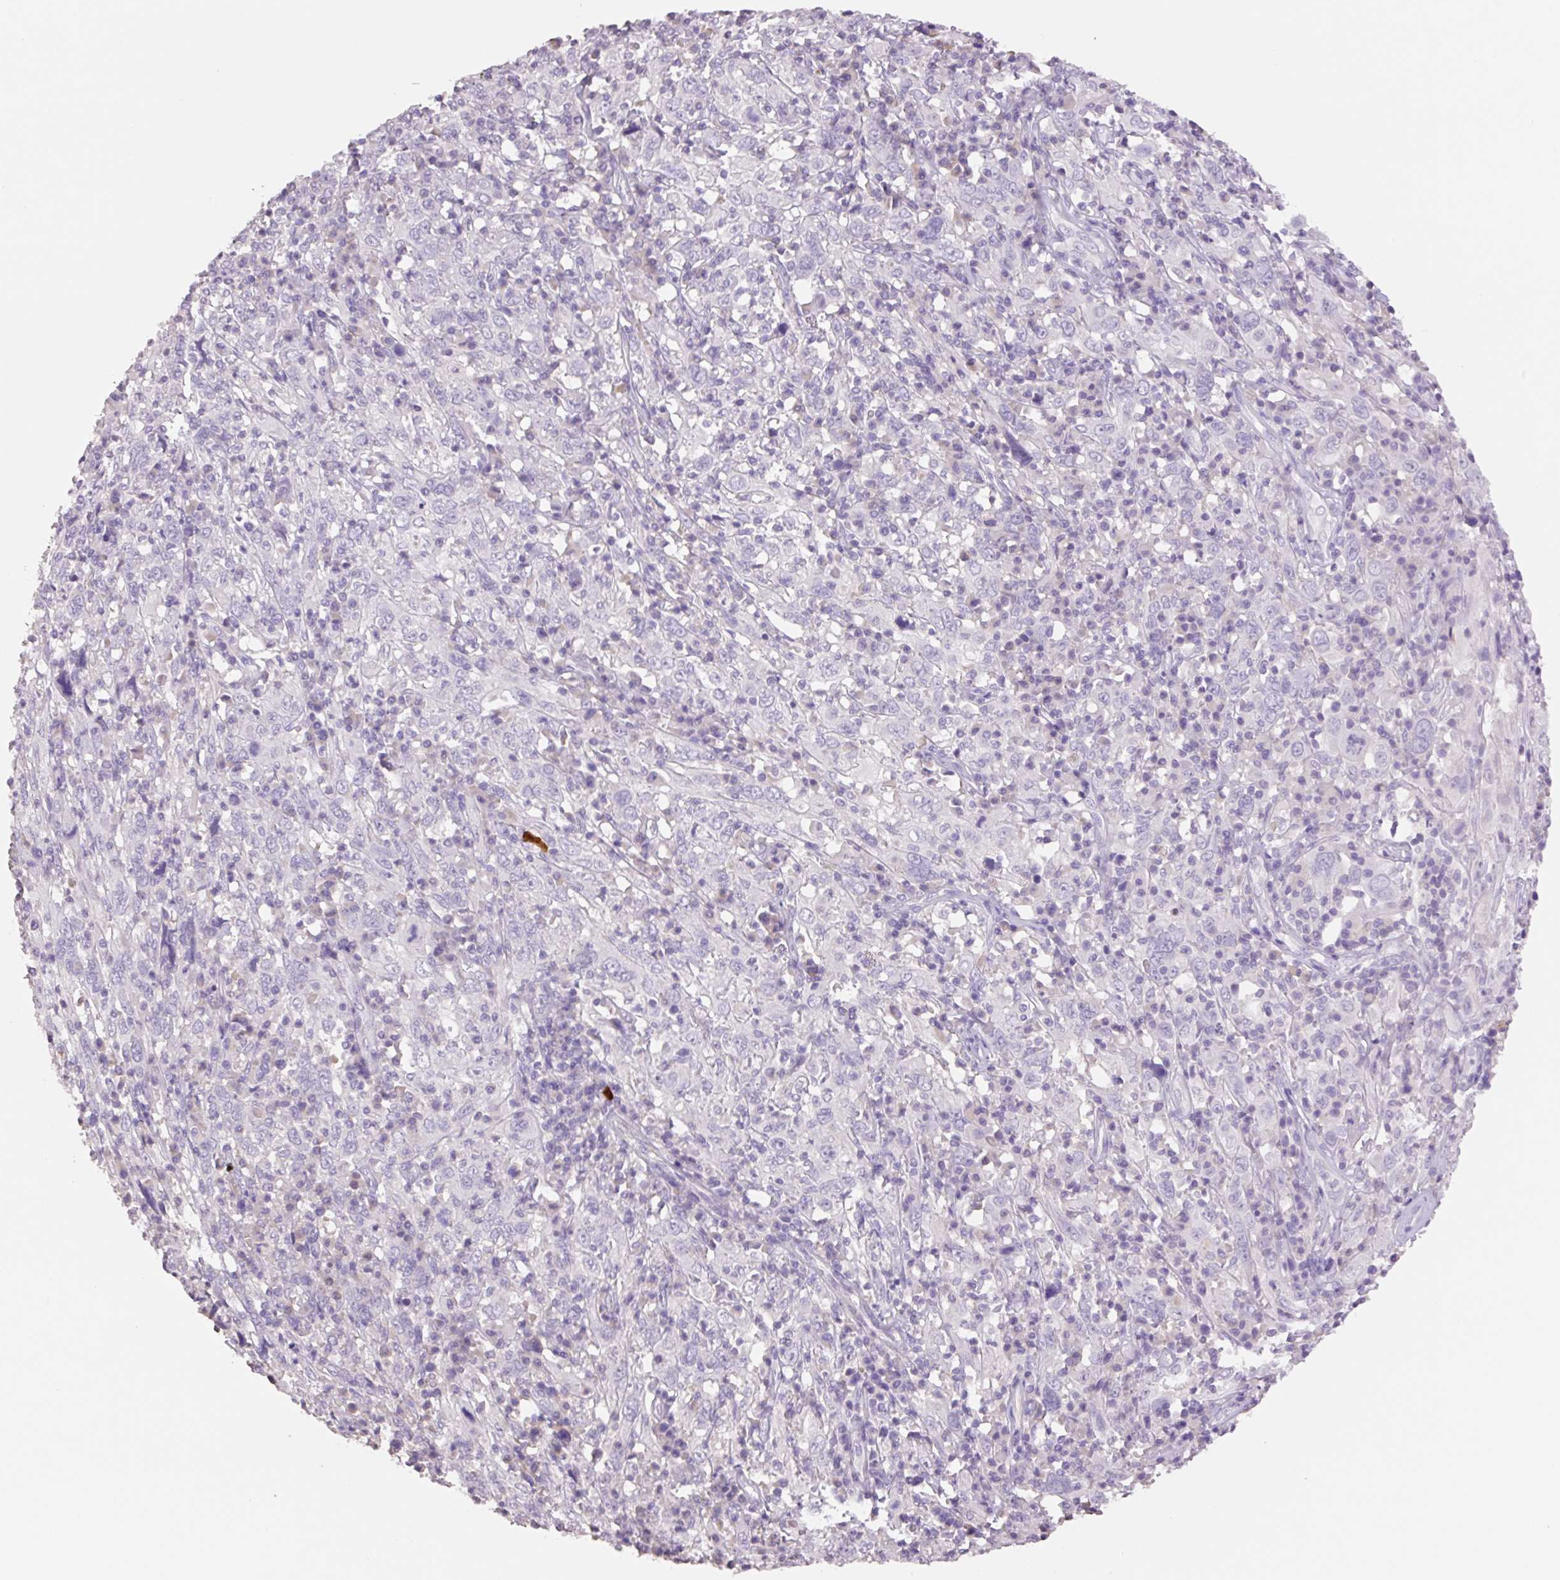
{"staining": {"intensity": "negative", "quantity": "none", "location": "none"}, "tissue": "cervical cancer", "cell_type": "Tumor cells", "image_type": "cancer", "snomed": [{"axis": "morphology", "description": "Squamous cell carcinoma, NOS"}, {"axis": "topography", "description": "Cervix"}], "caption": "Image shows no protein expression in tumor cells of squamous cell carcinoma (cervical) tissue.", "gene": "HCRTR2", "patient": {"sex": "female", "age": 46}}